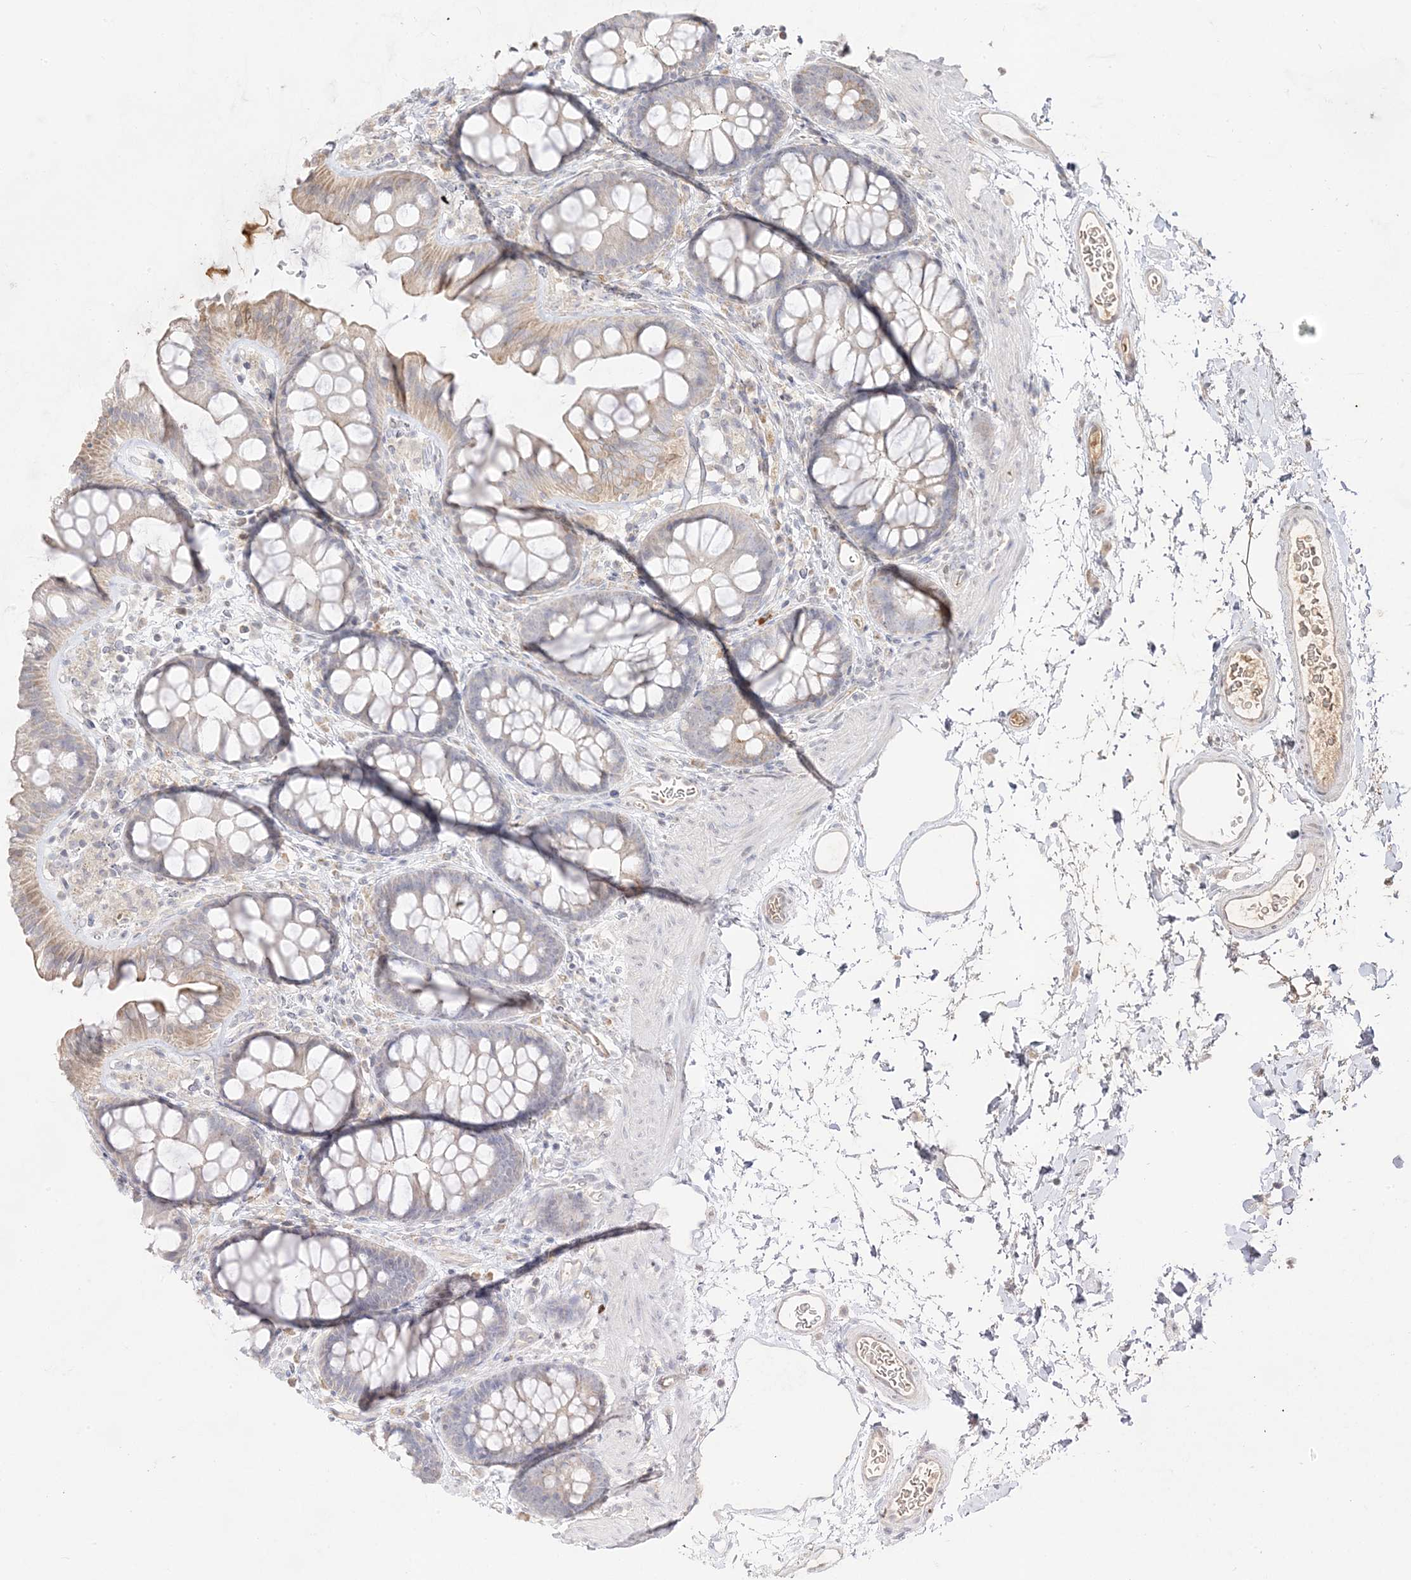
{"staining": {"intensity": "weak", "quantity": "25%-75%", "location": "cytoplasmic/membranous"}, "tissue": "colon", "cell_type": "Endothelial cells", "image_type": "normal", "snomed": [{"axis": "morphology", "description": "Normal tissue, NOS"}, {"axis": "topography", "description": "Colon"}], "caption": "The micrograph displays staining of unremarkable colon, revealing weak cytoplasmic/membranous protein positivity (brown color) within endothelial cells. (brown staining indicates protein expression, while blue staining denotes nuclei).", "gene": "TRANK1", "patient": {"sex": "female", "age": 62}}